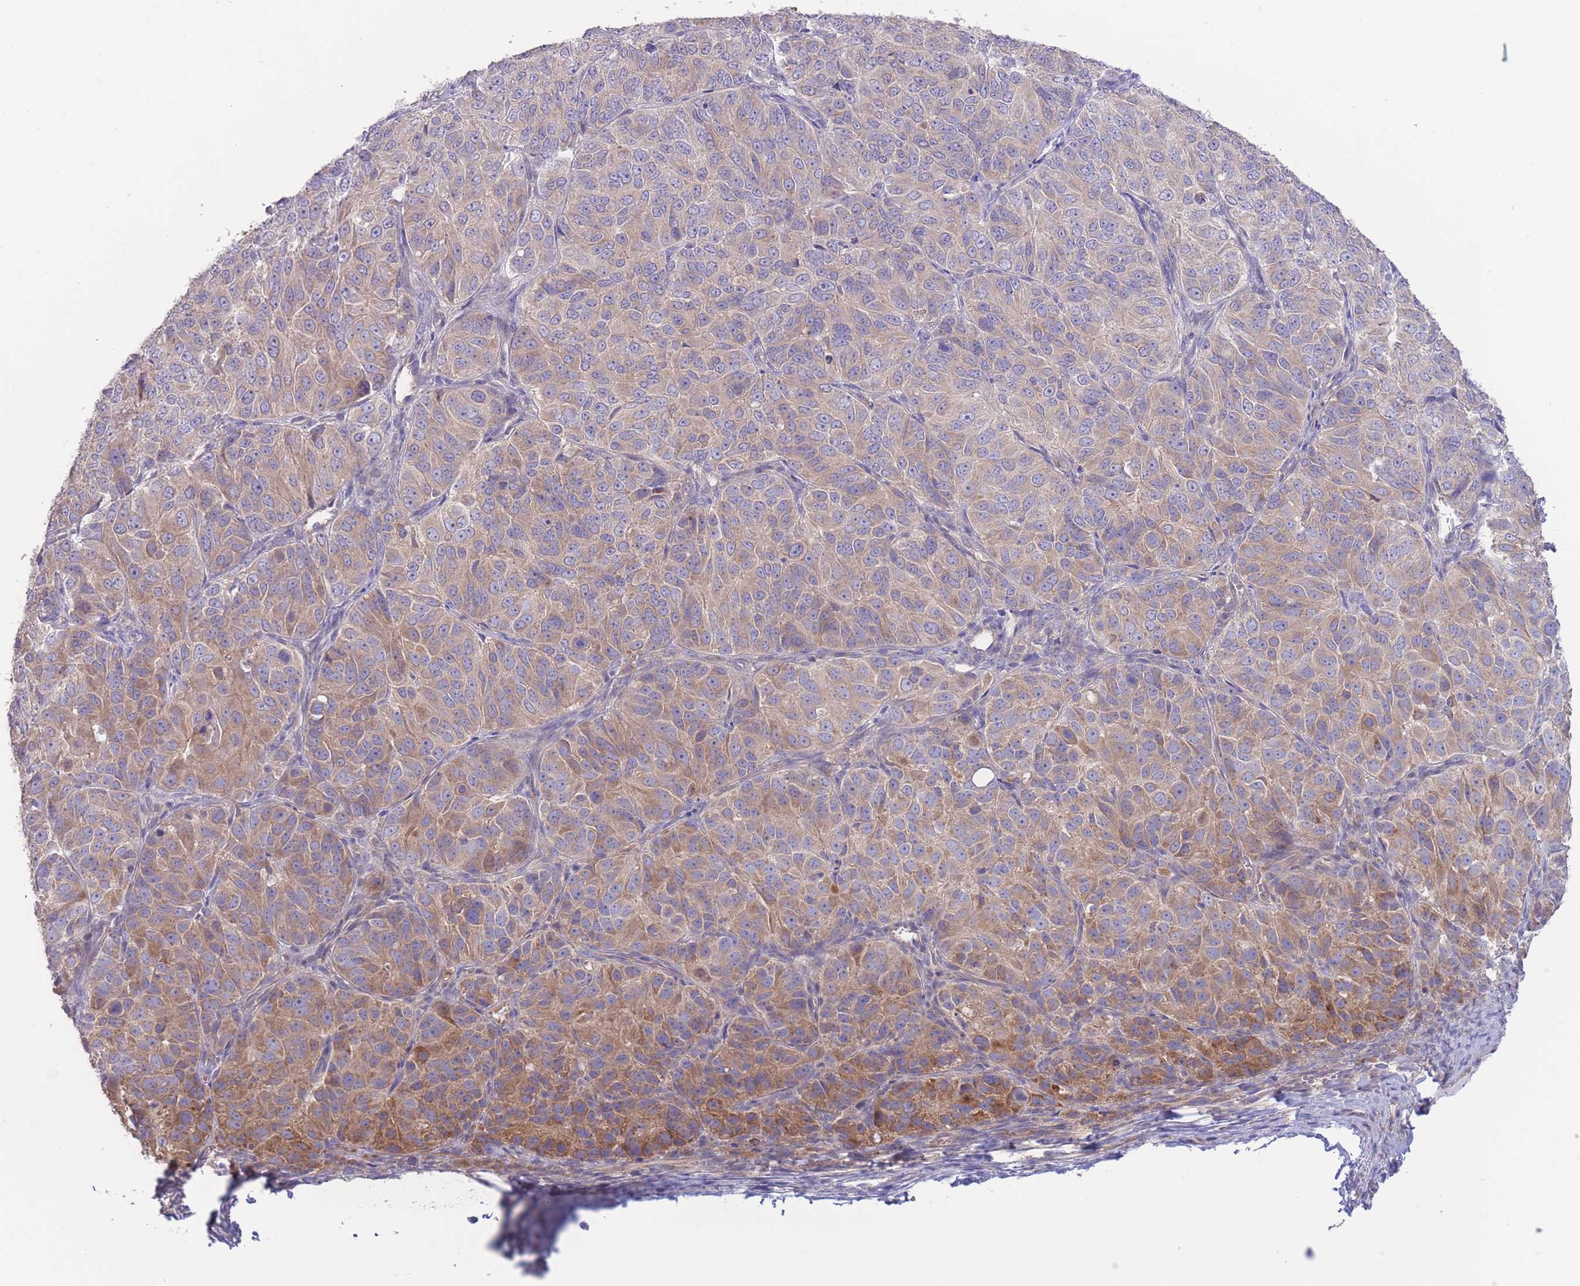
{"staining": {"intensity": "moderate", "quantity": "25%-75%", "location": "cytoplasmic/membranous"}, "tissue": "ovarian cancer", "cell_type": "Tumor cells", "image_type": "cancer", "snomed": [{"axis": "morphology", "description": "Carcinoma, endometroid"}, {"axis": "topography", "description": "Ovary"}], "caption": "Immunohistochemical staining of human endometroid carcinoma (ovarian) reveals medium levels of moderate cytoplasmic/membranous protein staining in approximately 25%-75% of tumor cells.", "gene": "ALS2CL", "patient": {"sex": "female", "age": 51}}